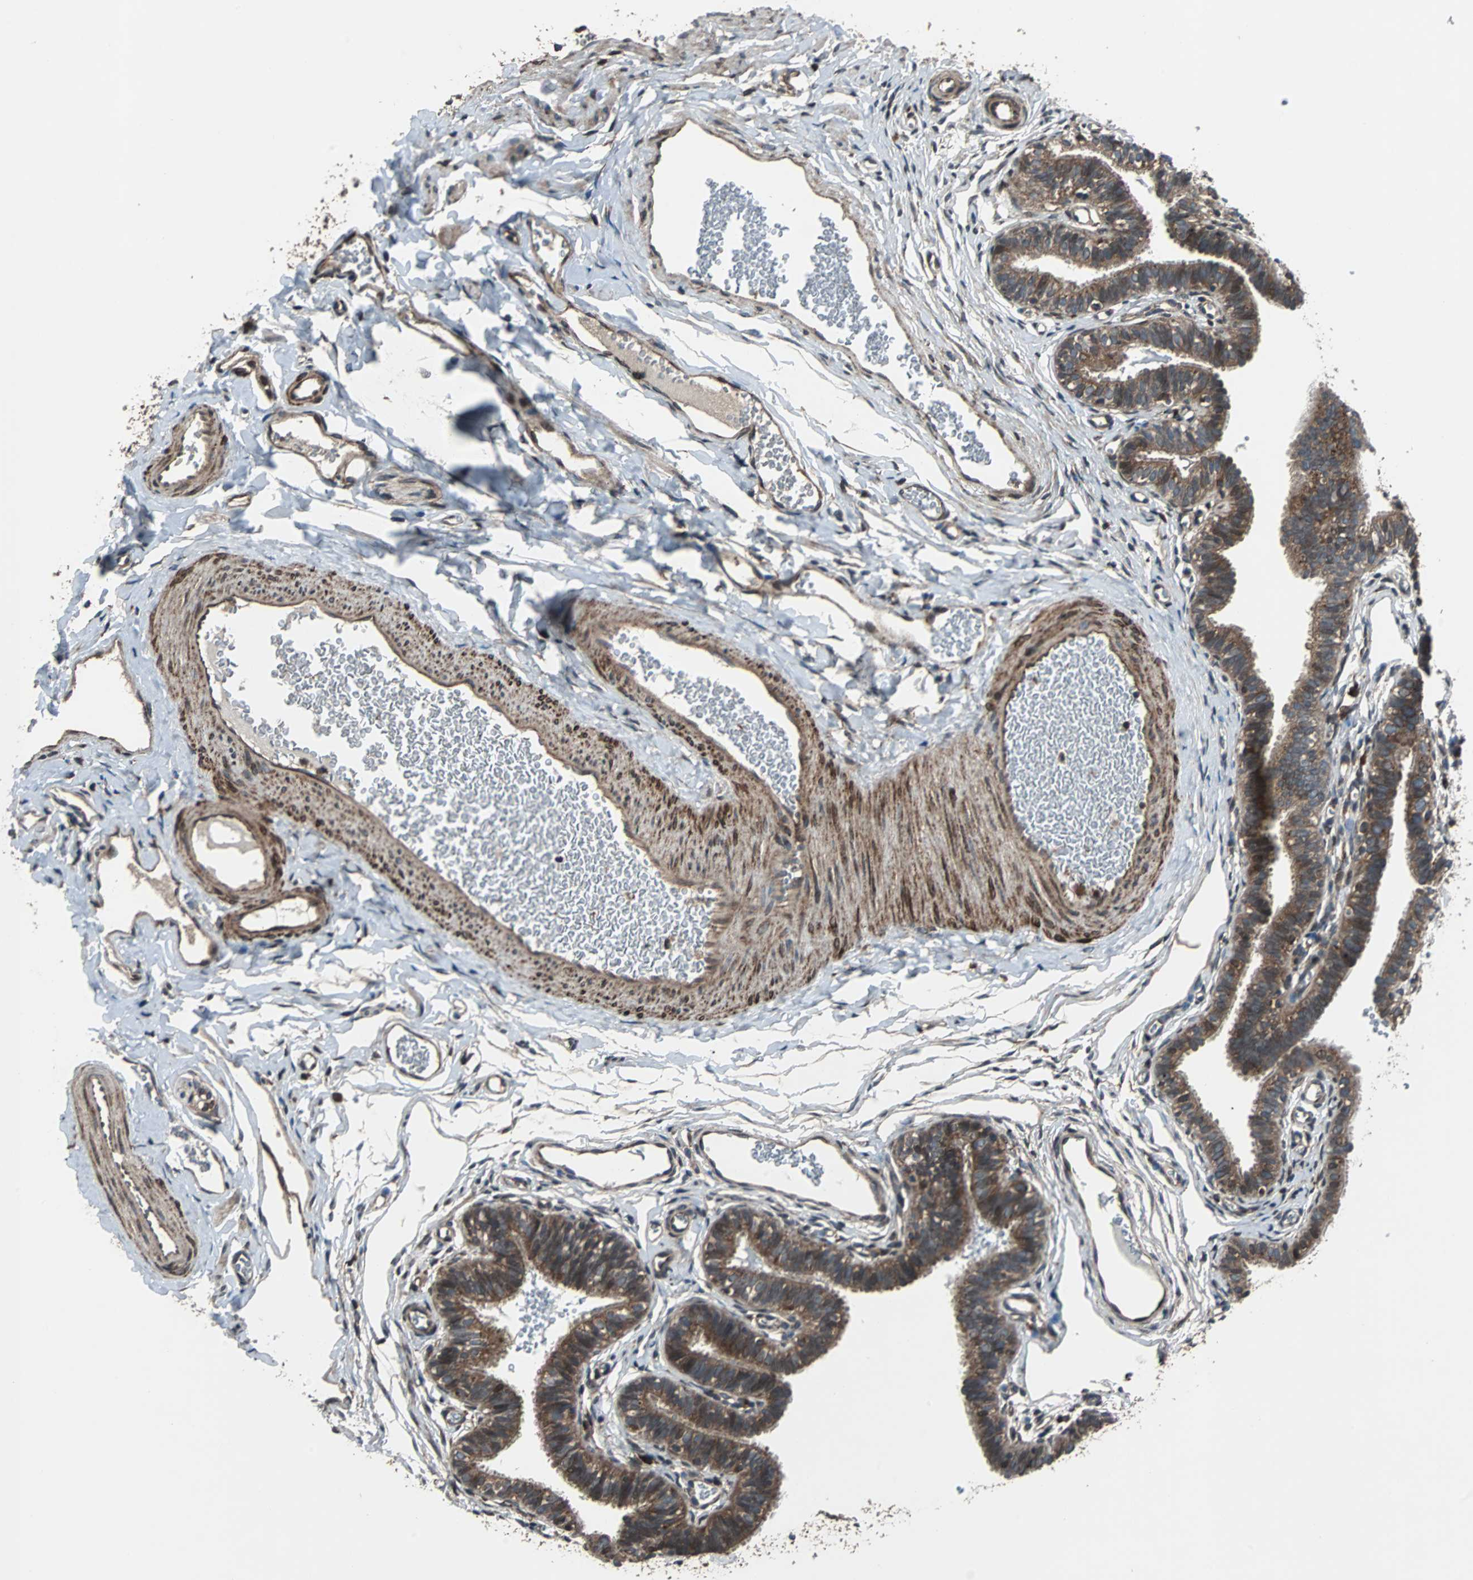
{"staining": {"intensity": "moderate", "quantity": ">75%", "location": "cytoplasmic/membranous"}, "tissue": "fallopian tube", "cell_type": "Glandular cells", "image_type": "normal", "snomed": [{"axis": "morphology", "description": "Normal tissue, NOS"}, {"axis": "topography", "description": "Fallopian tube"}, {"axis": "topography", "description": "Placenta"}], "caption": "This photomicrograph reveals IHC staining of benign human fallopian tube, with medium moderate cytoplasmic/membranous positivity in about >75% of glandular cells.", "gene": "RAB7A", "patient": {"sex": "female", "age": 34}}